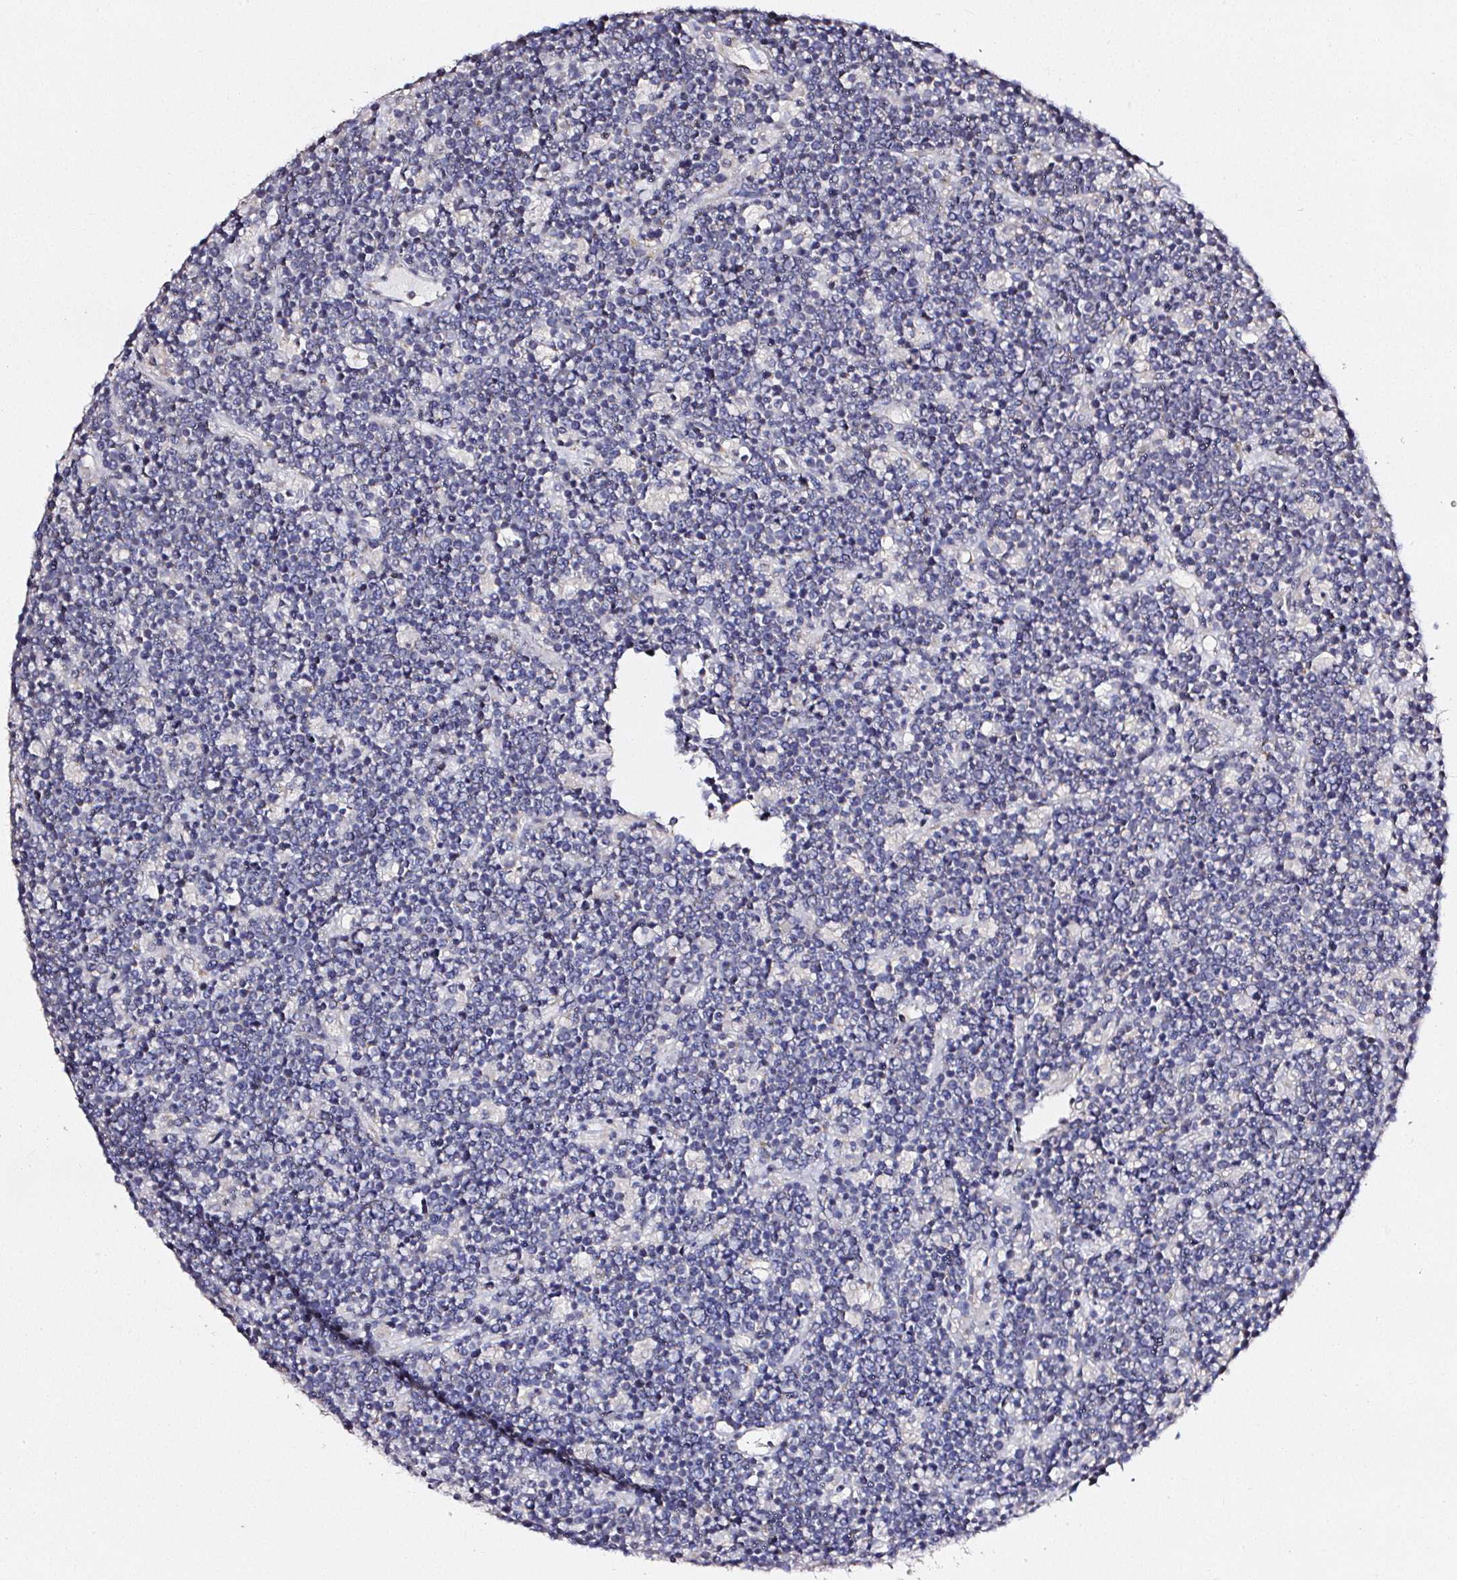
{"staining": {"intensity": "negative", "quantity": "none", "location": "none"}, "tissue": "lymphoma", "cell_type": "Tumor cells", "image_type": "cancer", "snomed": [{"axis": "morphology", "description": "Malignant lymphoma, non-Hodgkin's type, High grade"}, {"axis": "topography", "description": "Ovary"}], "caption": "Human lymphoma stained for a protein using immunohistochemistry exhibits no expression in tumor cells.", "gene": "NTRK1", "patient": {"sex": "female", "age": 56}}